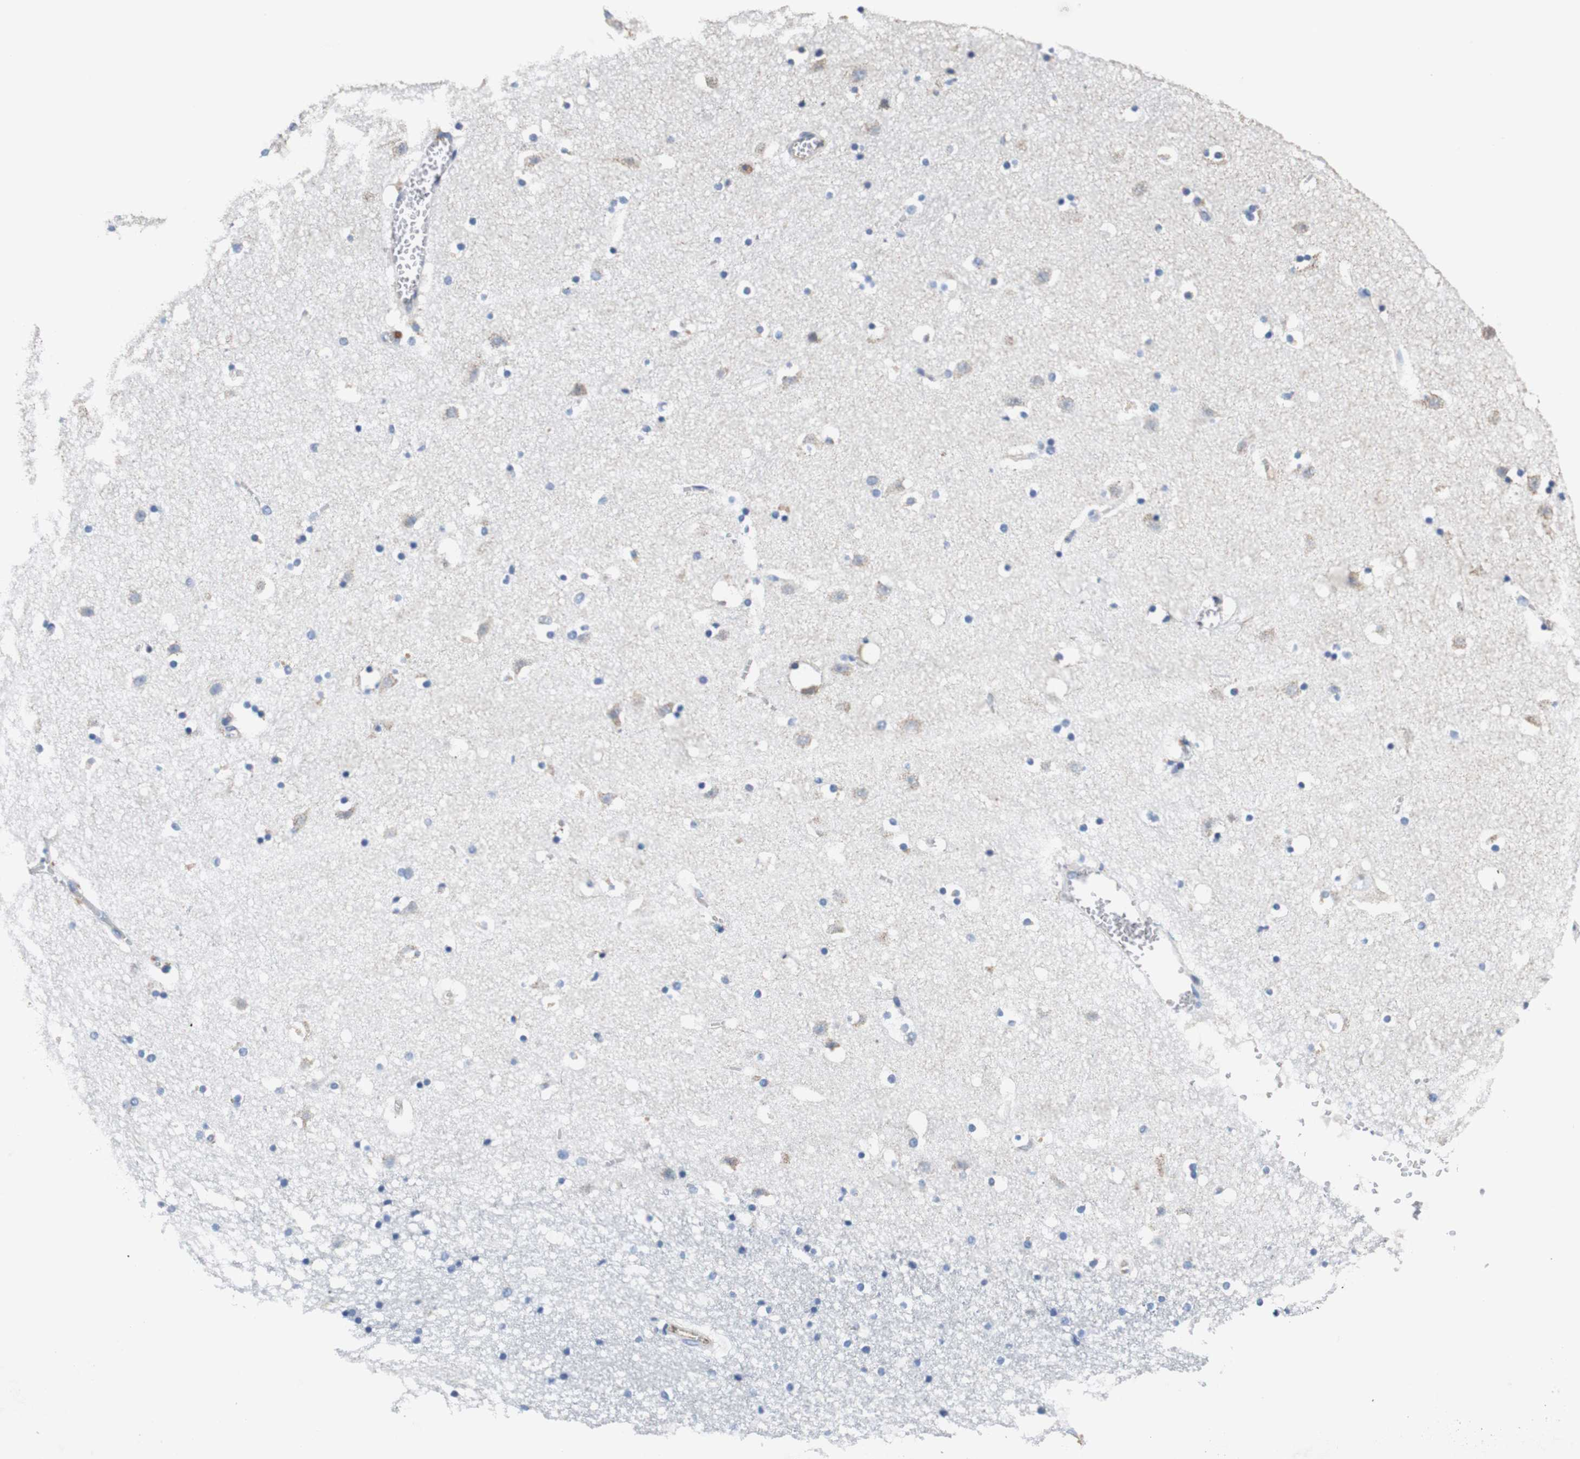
{"staining": {"intensity": "negative", "quantity": "none", "location": "none"}, "tissue": "caudate", "cell_type": "Glial cells", "image_type": "normal", "snomed": [{"axis": "morphology", "description": "Normal tissue, NOS"}, {"axis": "topography", "description": "Lateral ventricle wall"}], "caption": "Immunohistochemistry (IHC) photomicrograph of benign caudate: human caudate stained with DAB shows no significant protein expression in glial cells. (DAB immunohistochemistry visualized using brightfield microscopy, high magnification).", "gene": "PCK1", "patient": {"sex": "male", "age": 45}}